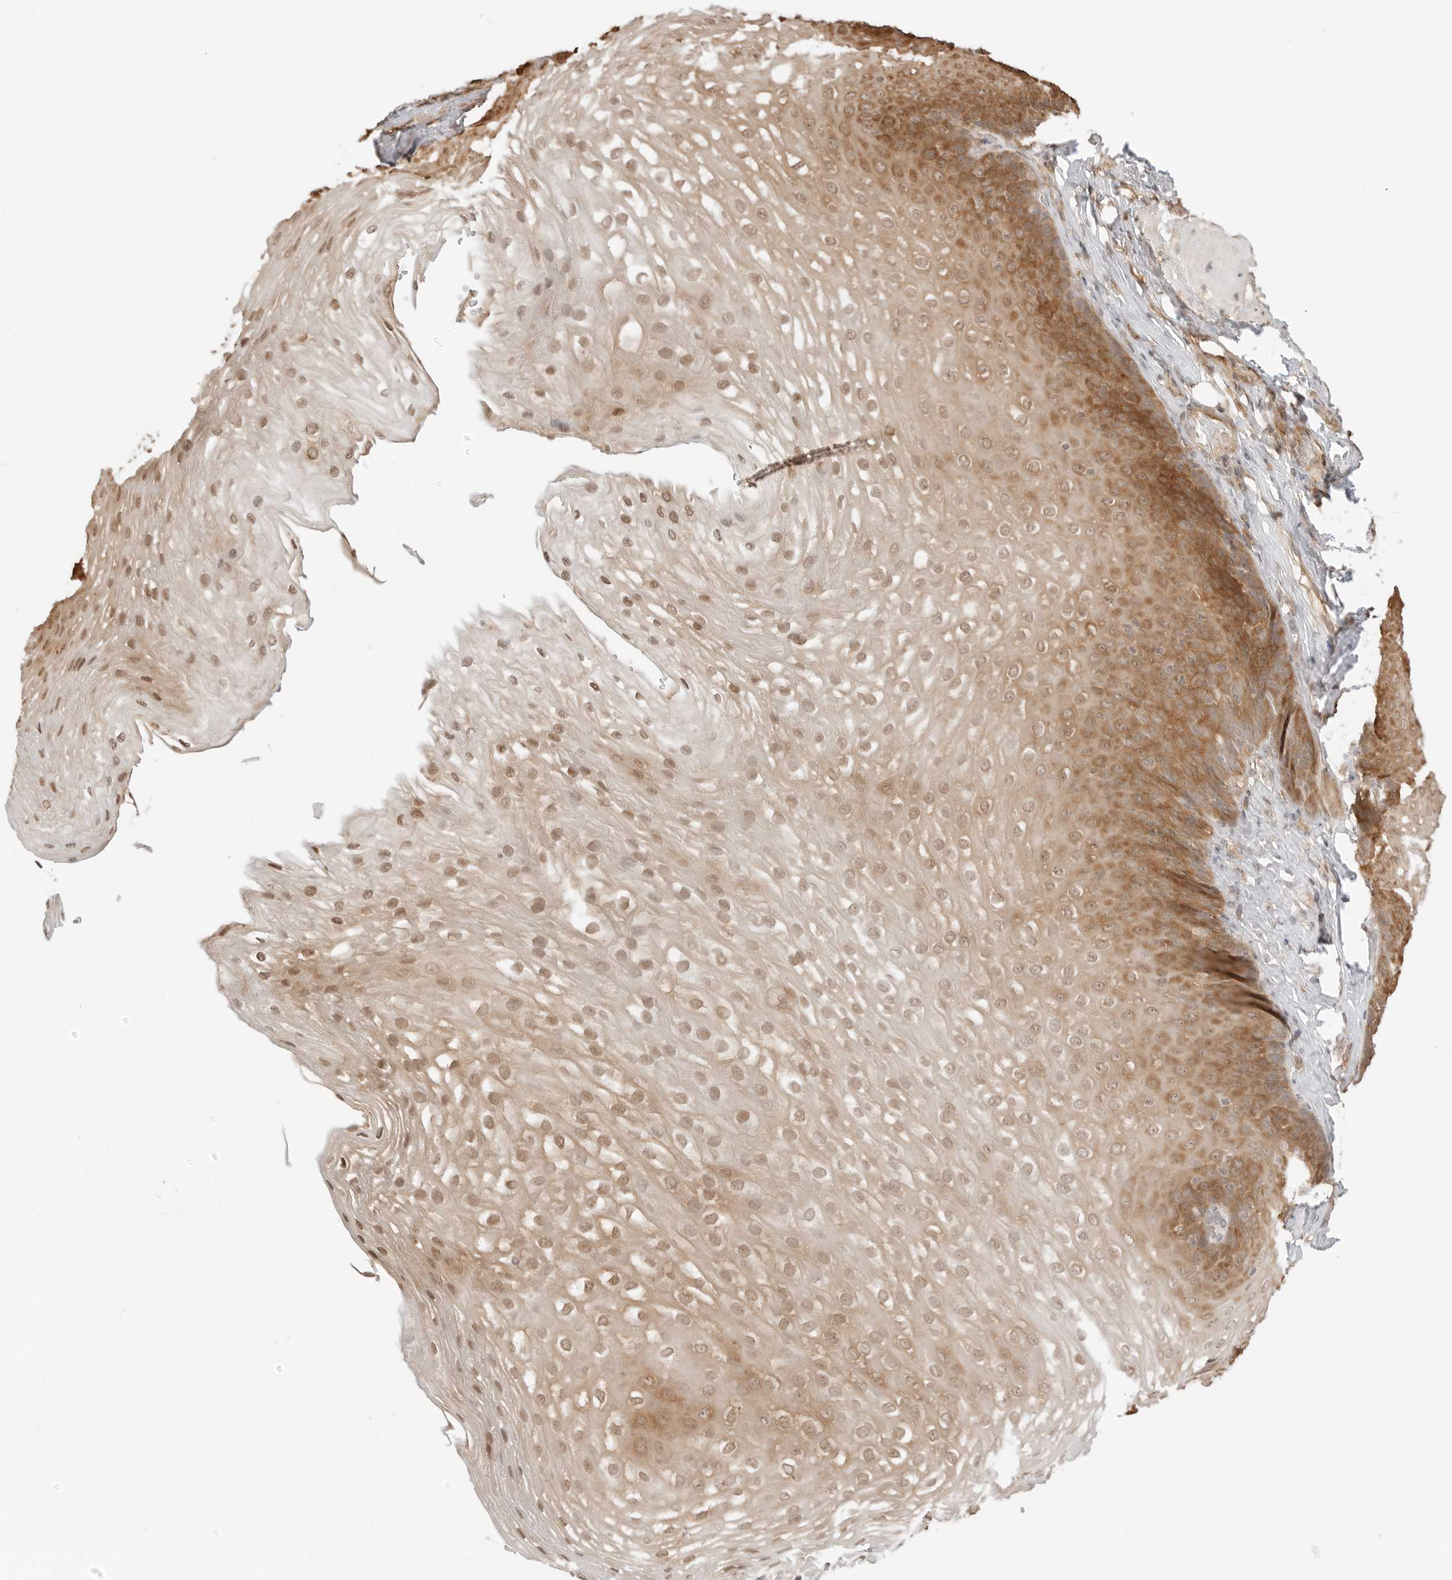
{"staining": {"intensity": "moderate", "quantity": ">75%", "location": "cytoplasmic/membranous,nuclear"}, "tissue": "esophagus", "cell_type": "Squamous epithelial cells", "image_type": "normal", "snomed": [{"axis": "morphology", "description": "Normal tissue, NOS"}, {"axis": "topography", "description": "Esophagus"}], "caption": "Immunohistochemical staining of unremarkable esophagus reveals >75% levels of moderate cytoplasmic/membranous,nuclear protein positivity in approximately >75% of squamous epithelial cells.", "gene": "NUDC", "patient": {"sex": "female", "age": 66}}